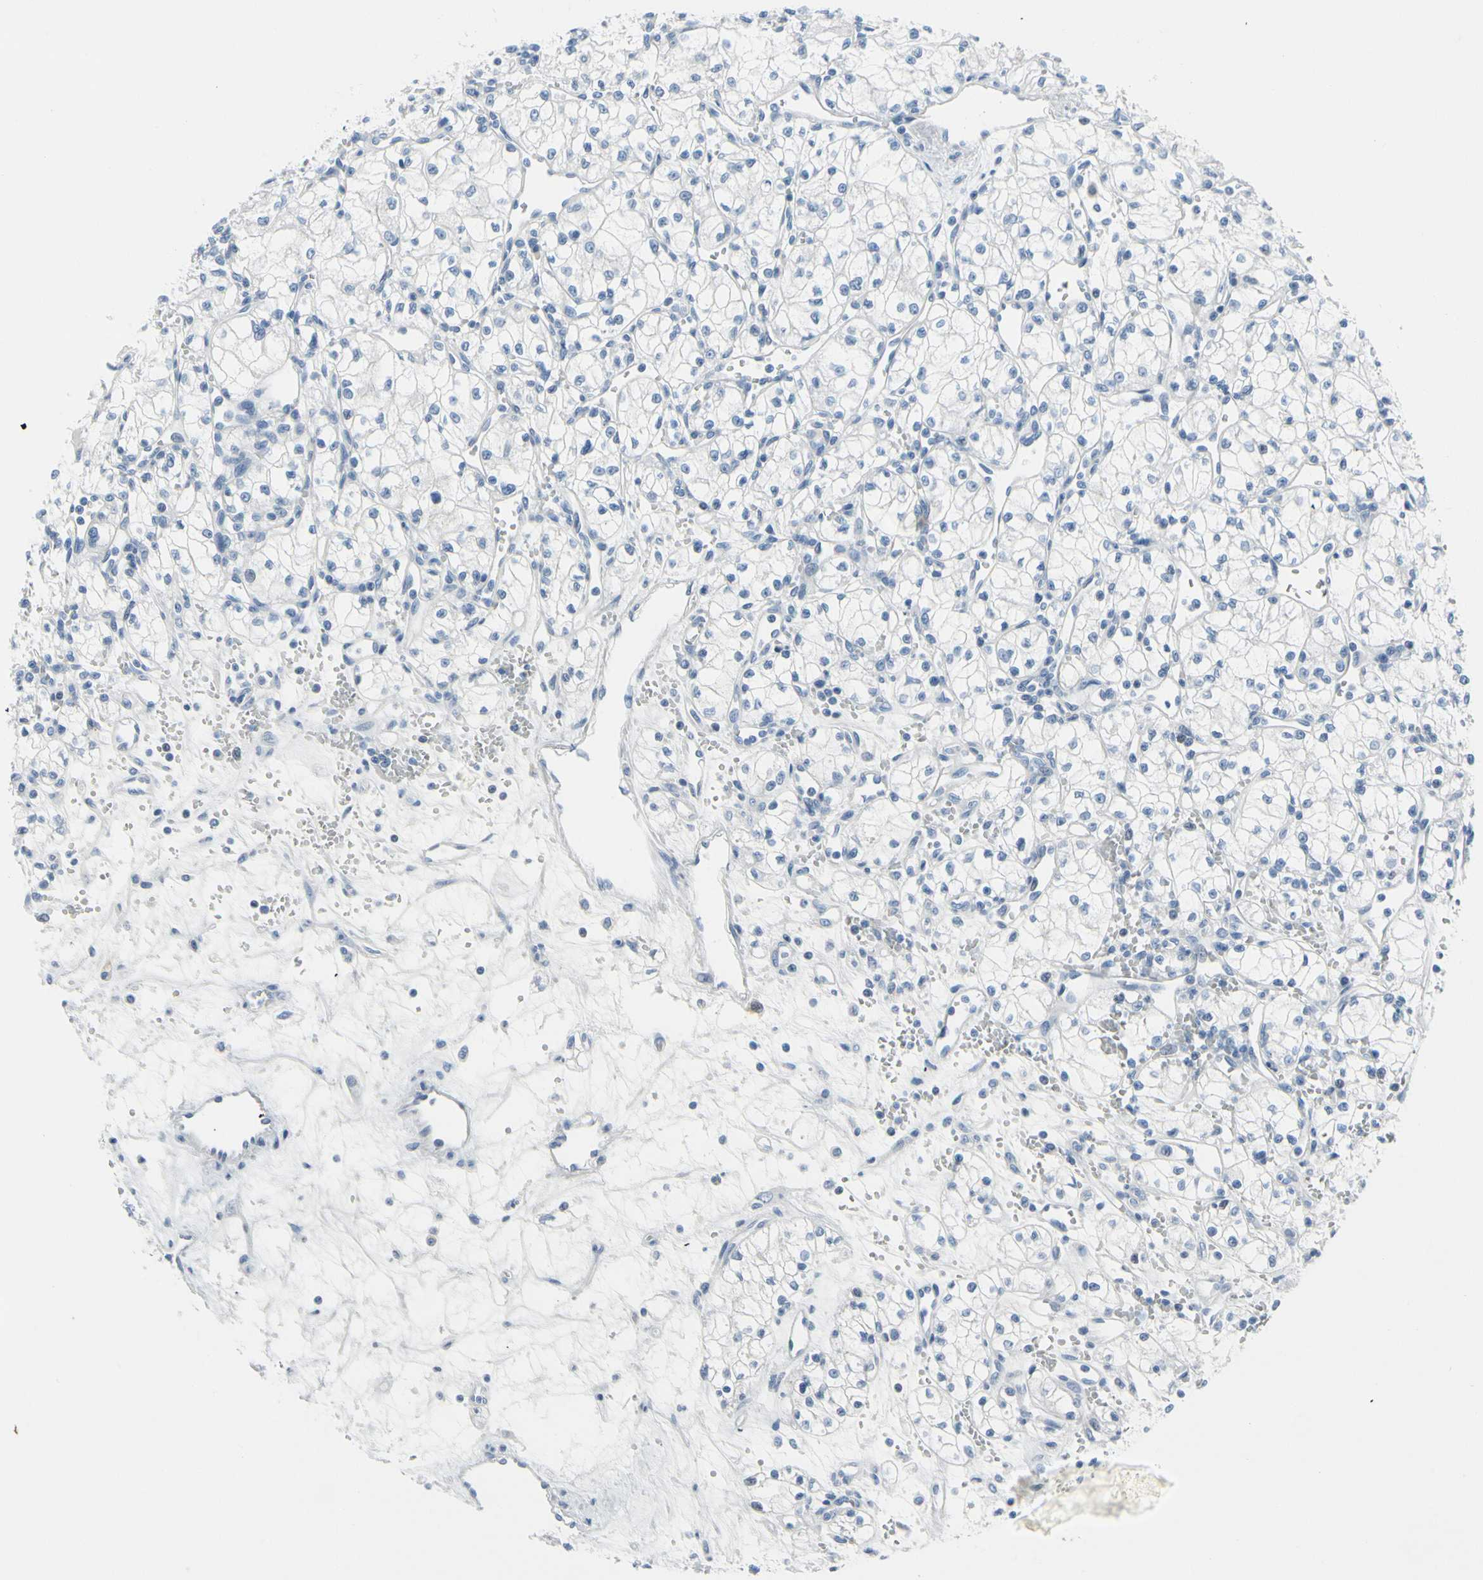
{"staining": {"intensity": "negative", "quantity": "none", "location": "none"}, "tissue": "renal cancer", "cell_type": "Tumor cells", "image_type": "cancer", "snomed": [{"axis": "morphology", "description": "Normal tissue, NOS"}, {"axis": "morphology", "description": "Adenocarcinoma, NOS"}, {"axis": "topography", "description": "Kidney"}], "caption": "Human renal cancer (adenocarcinoma) stained for a protein using immunohistochemistry (IHC) demonstrates no staining in tumor cells.", "gene": "MUC5B", "patient": {"sex": "male", "age": 59}}